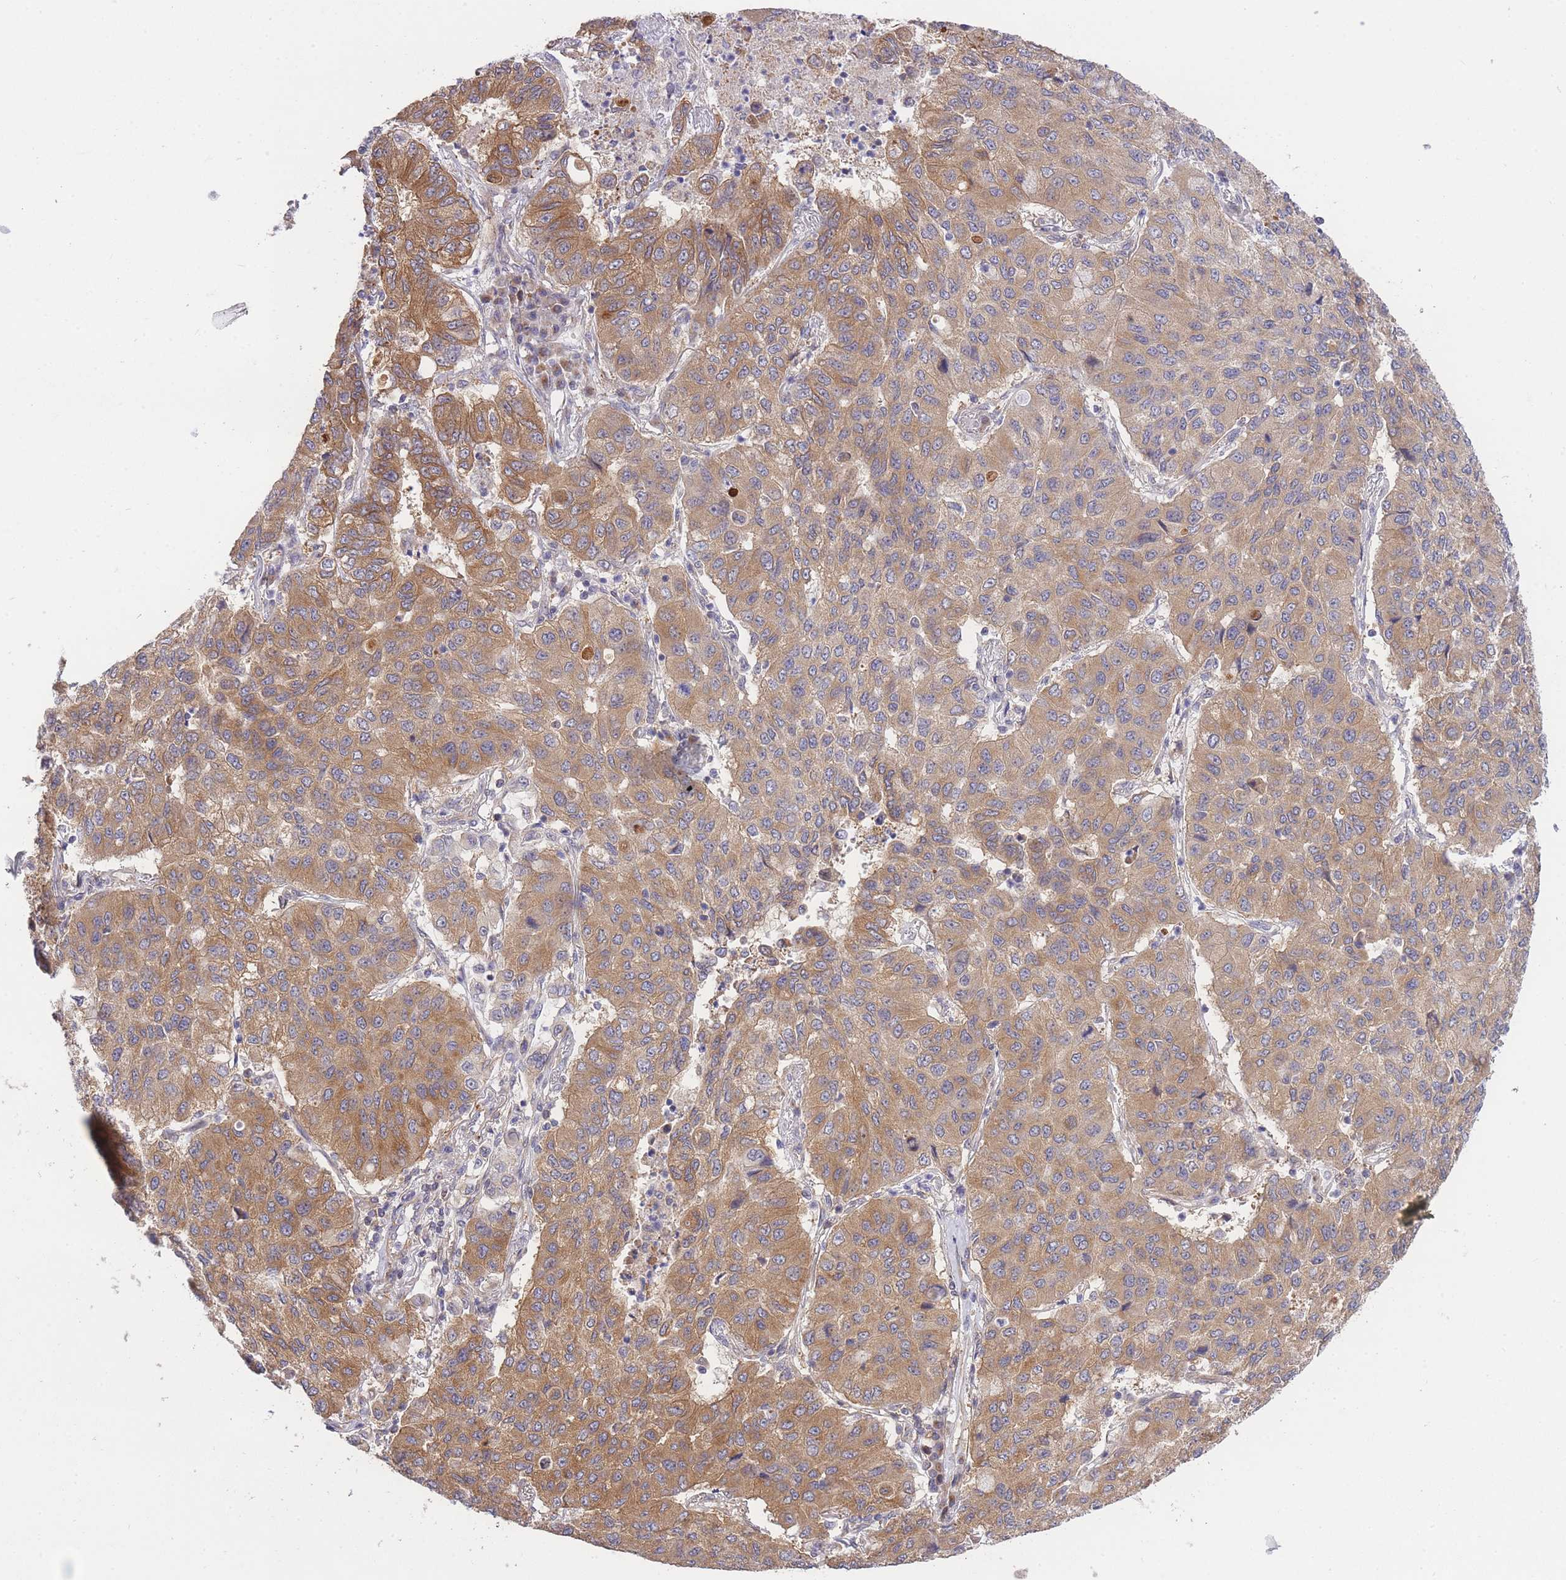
{"staining": {"intensity": "moderate", "quantity": ">75%", "location": "cytoplasmic/membranous"}, "tissue": "lung cancer", "cell_type": "Tumor cells", "image_type": "cancer", "snomed": [{"axis": "morphology", "description": "Squamous cell carcinoma, NOS"}, {"axis": "topography", "description": "Lung"}], "caption": "Brown immunohistochemical staining in squamous cell carcinoma (lung) shows moderate cytoplasmic/membranous staining in about >75% of tumor cells.", "gene": "EXOSC8", "patient": {"sex": "male", "age": 74}}